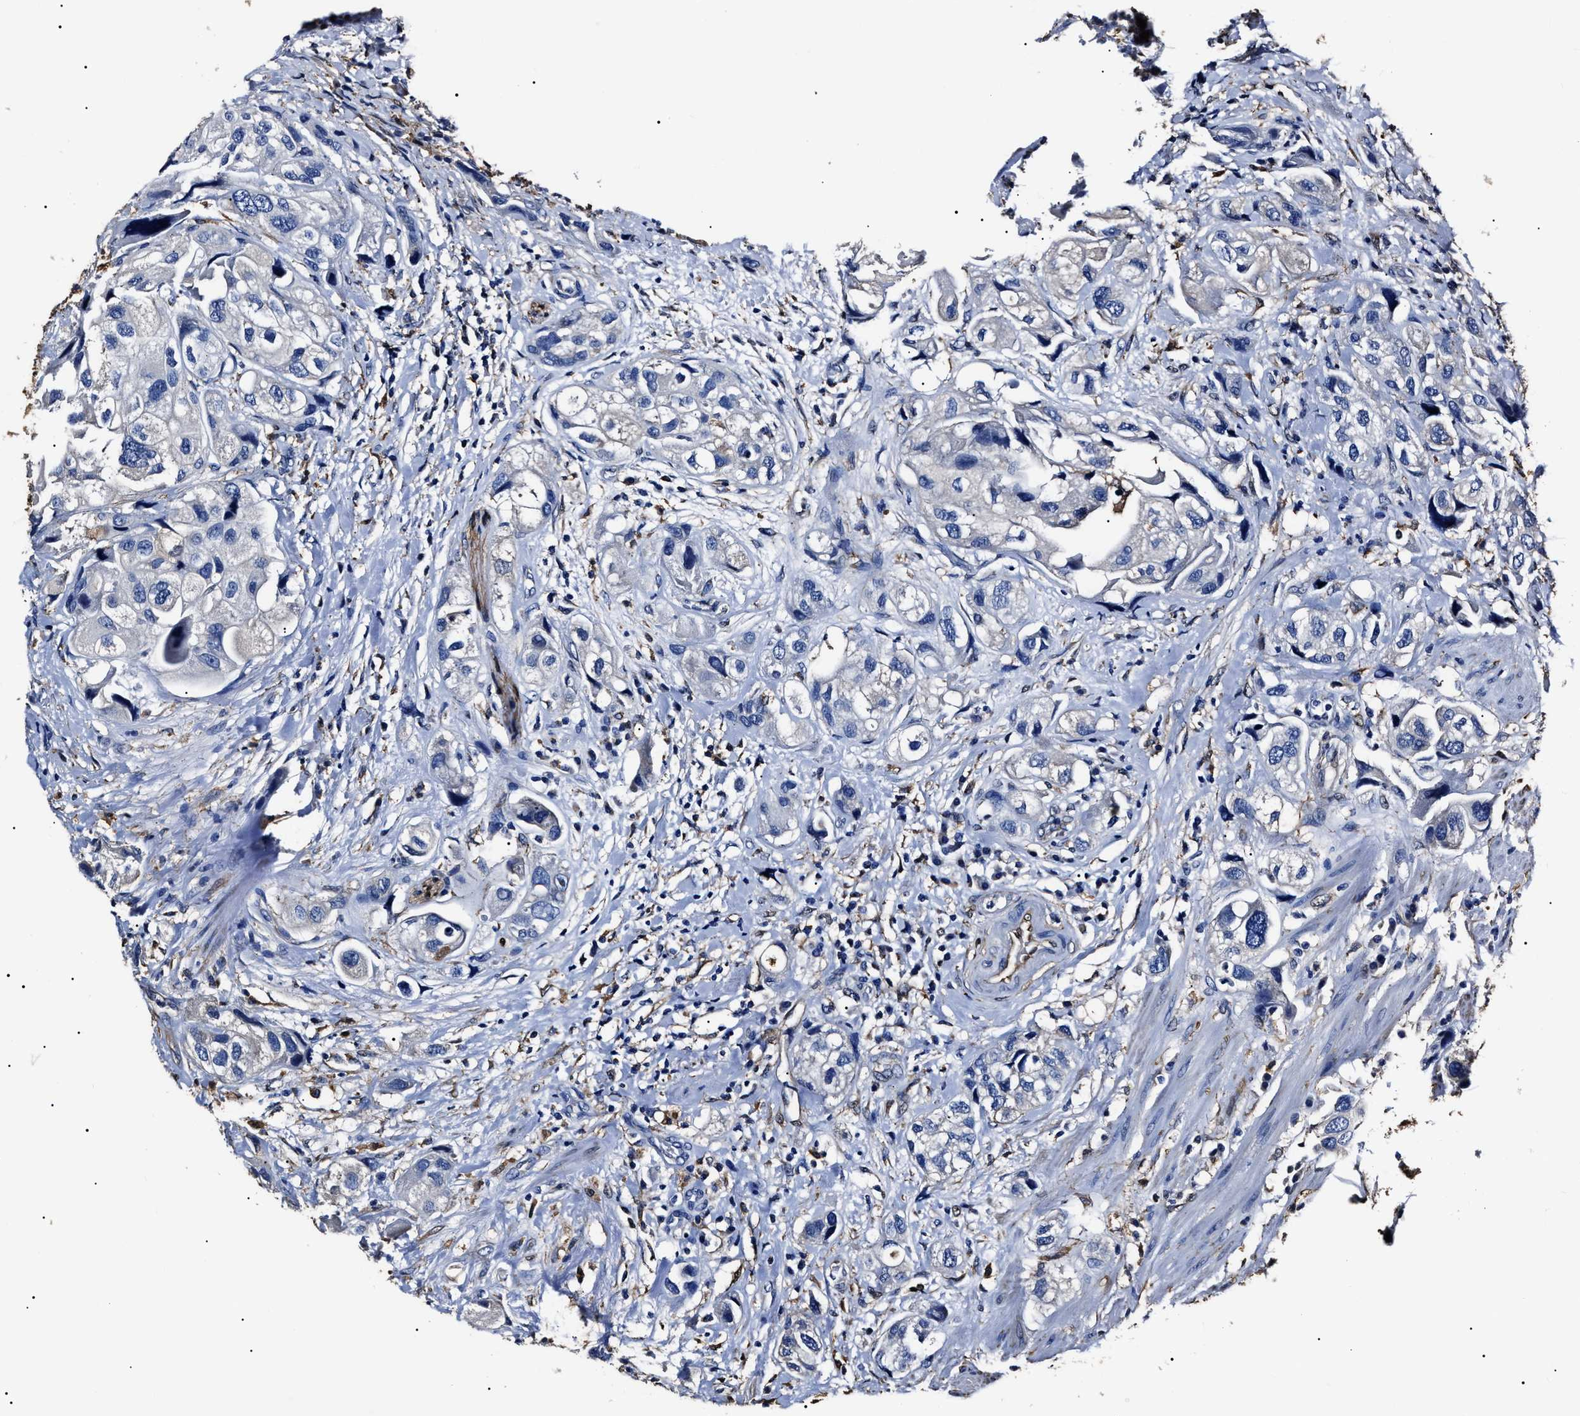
{"staining": {"intensity": "negative", "quantity": "none", "location": "none"}, "tissue": "urothelial cancer", "cell_type": "Tumor cells", "image_type": "cancer", "snomed": [{"axis": "morphology", "description": "Urothelial carcinoma, High grade"}, {"axis": "topography", "description": "Urinary bladder"}], "caption": "Tumor cells show no significant expression in high-grade urothelial carcinoma. (DAB (3,3'-diaminobenzidine) immunohistochemistry visualized using brightfield microscopy, high magnification).", "gene": "ALDH1A1", "patient": {"sex": "female", "age": 64}}